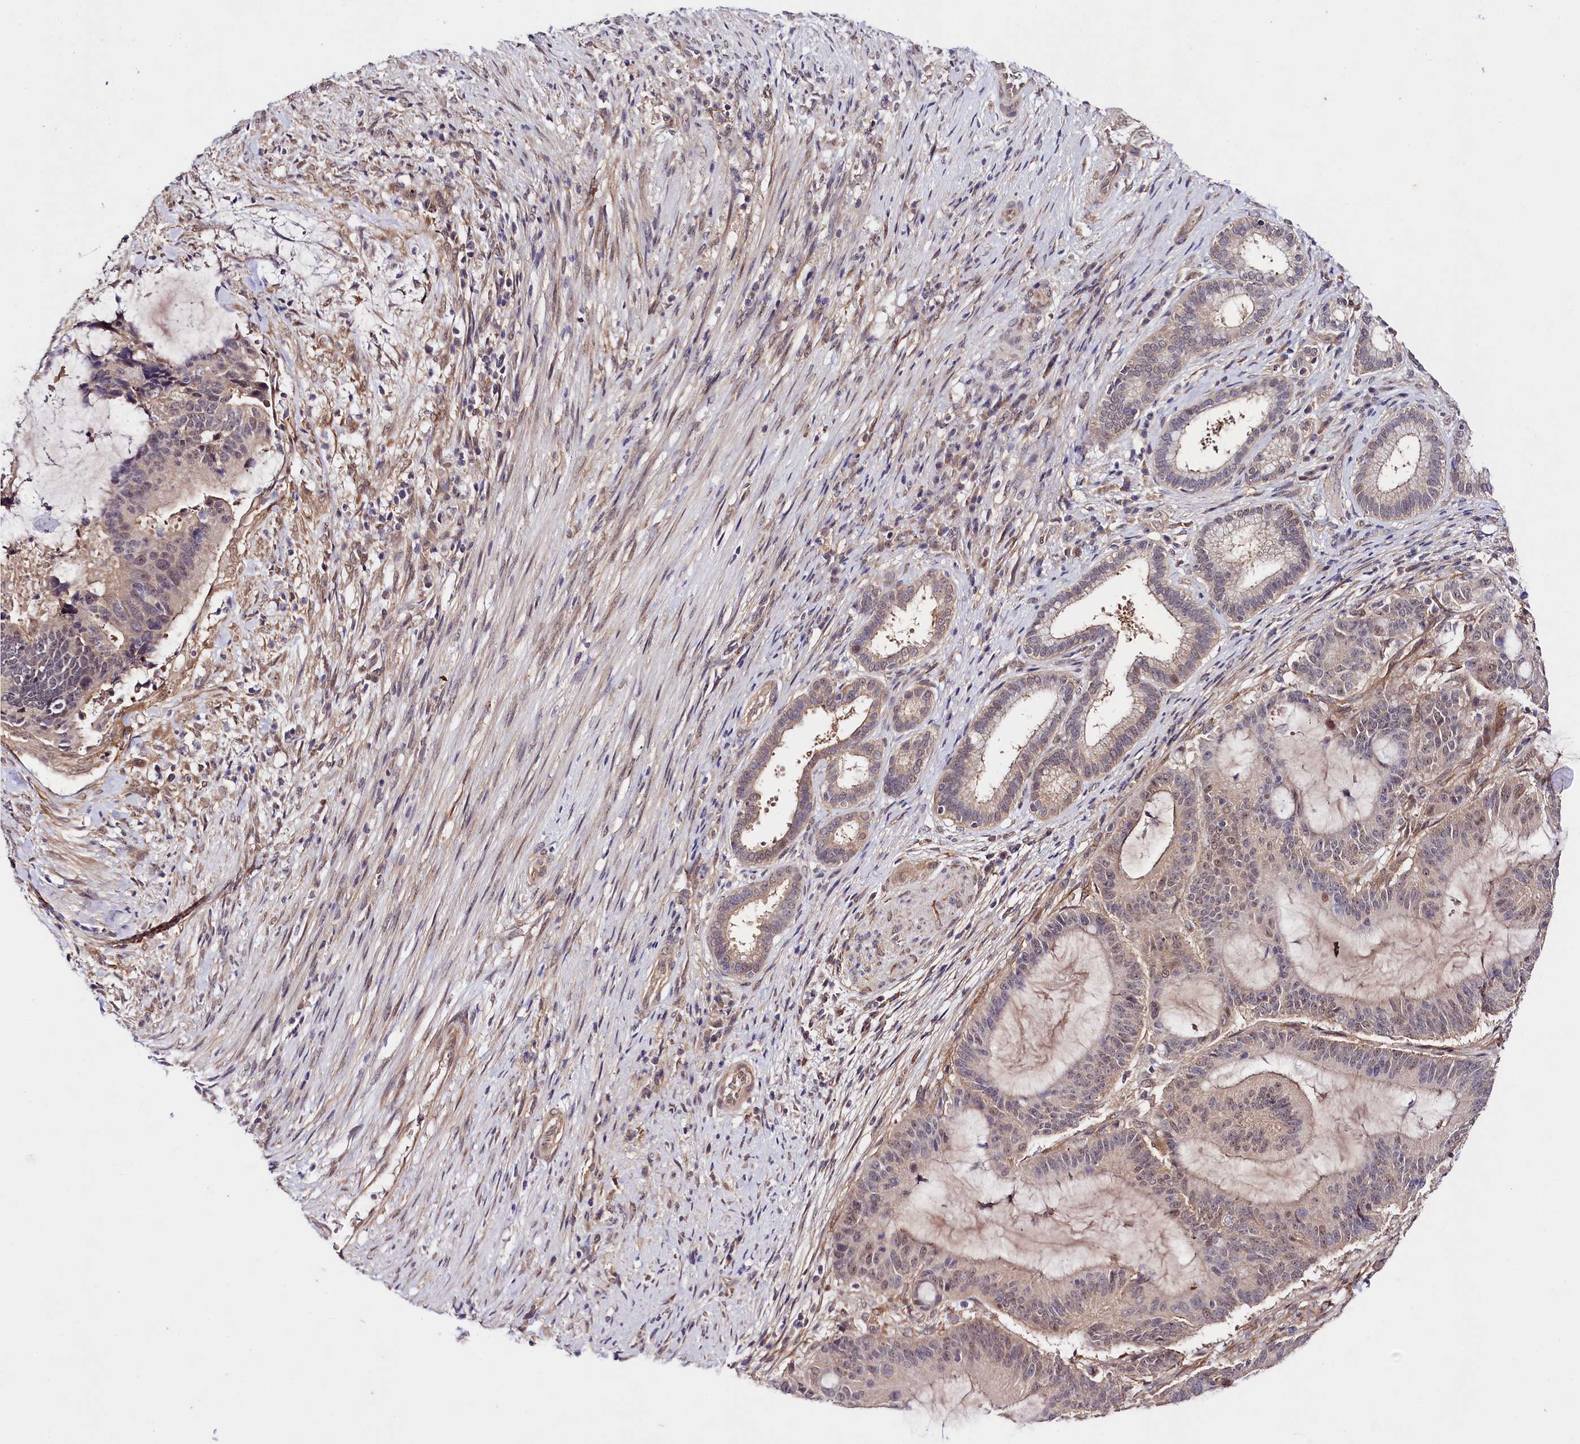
{"staining": {"intensity": "weak", "quantity": "<25%", "location": "nuclear"}, "tissue": "liver cancer", "cell_type": "Tumor cells", "image_type": "cancer", "snomed": [{"axis": "morphology", "description": "Normal tissue, NOS"}, {"axis": "morphology", "description": "Cholangiocarcinoma"}, {"axis": "topography", "description": "Liver"}, {"axis": "topography", "description": "Peripheral nerve tissue"}], "caption": "A photomicrograph of liver cholangiocarcinoma stained for a protein shows no brown staining in tumor cells. Nuclei are stained in blue.", "gene": "PHLDB1", "patient": {"sex": "female", "age": 73}}